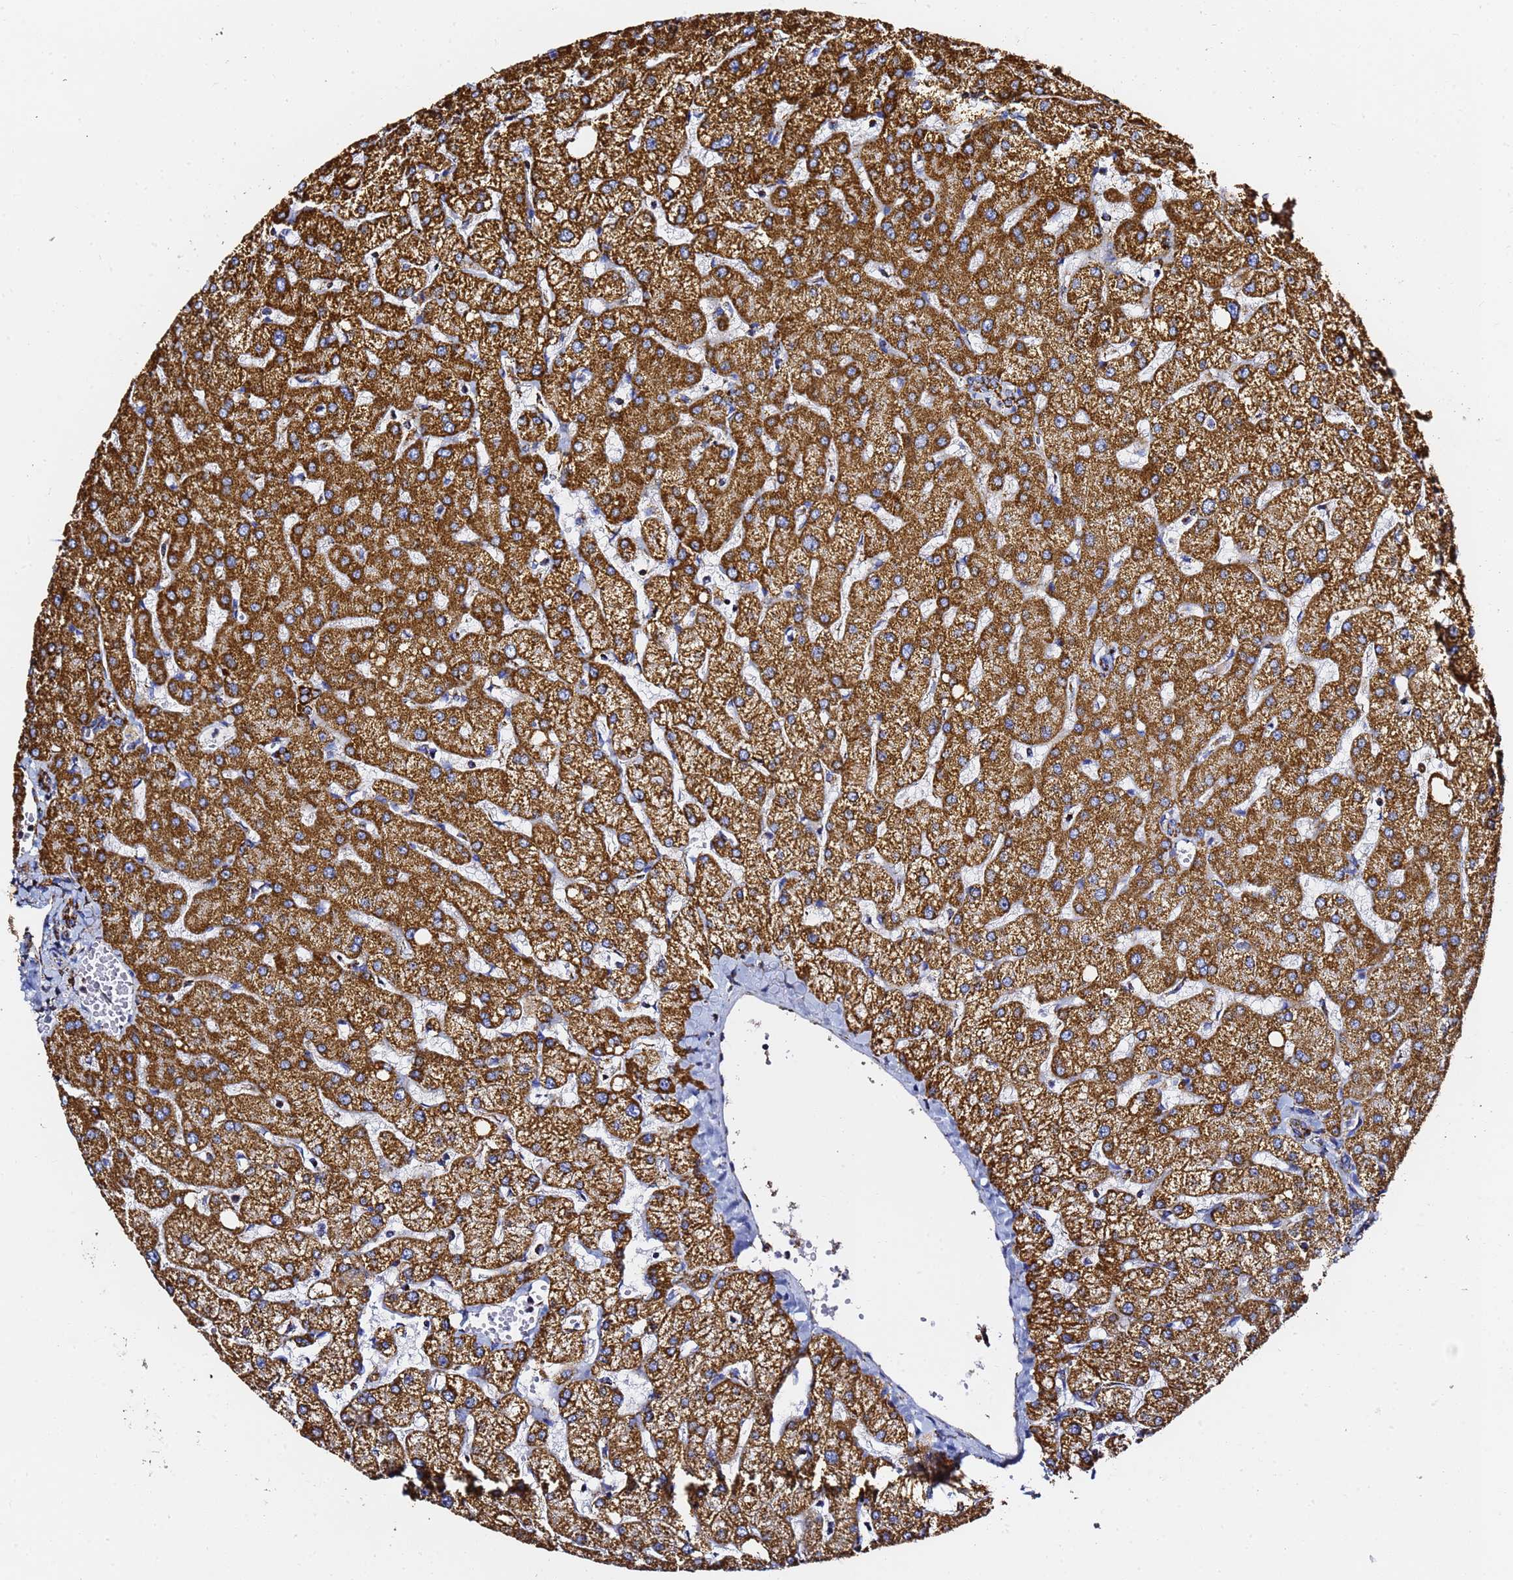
{"staining": {"intensity": "strong", "quantity": ">75%", "location": "cytoplasmic/membranous"}, "tissue": "liver", "cell_type": "Cholangiocytes", "image_type": "normal", "snomed": [{"axis": "morphology", "description": "Normal tissue, NOS"}, {"axis": "topography", "description": "Liver"}], "caption": "Protein analysis of unremarkable liver displays strong cytoplasmic/membranous staining in approximately >75% of cholangiocytes. The staining is performed using DAB brown chromogen to label protein expression. The nuclei are counter-stained blue using hematoxylin.", "gene": "PHB2", "patient": {"sex": "female", "age": 54}}